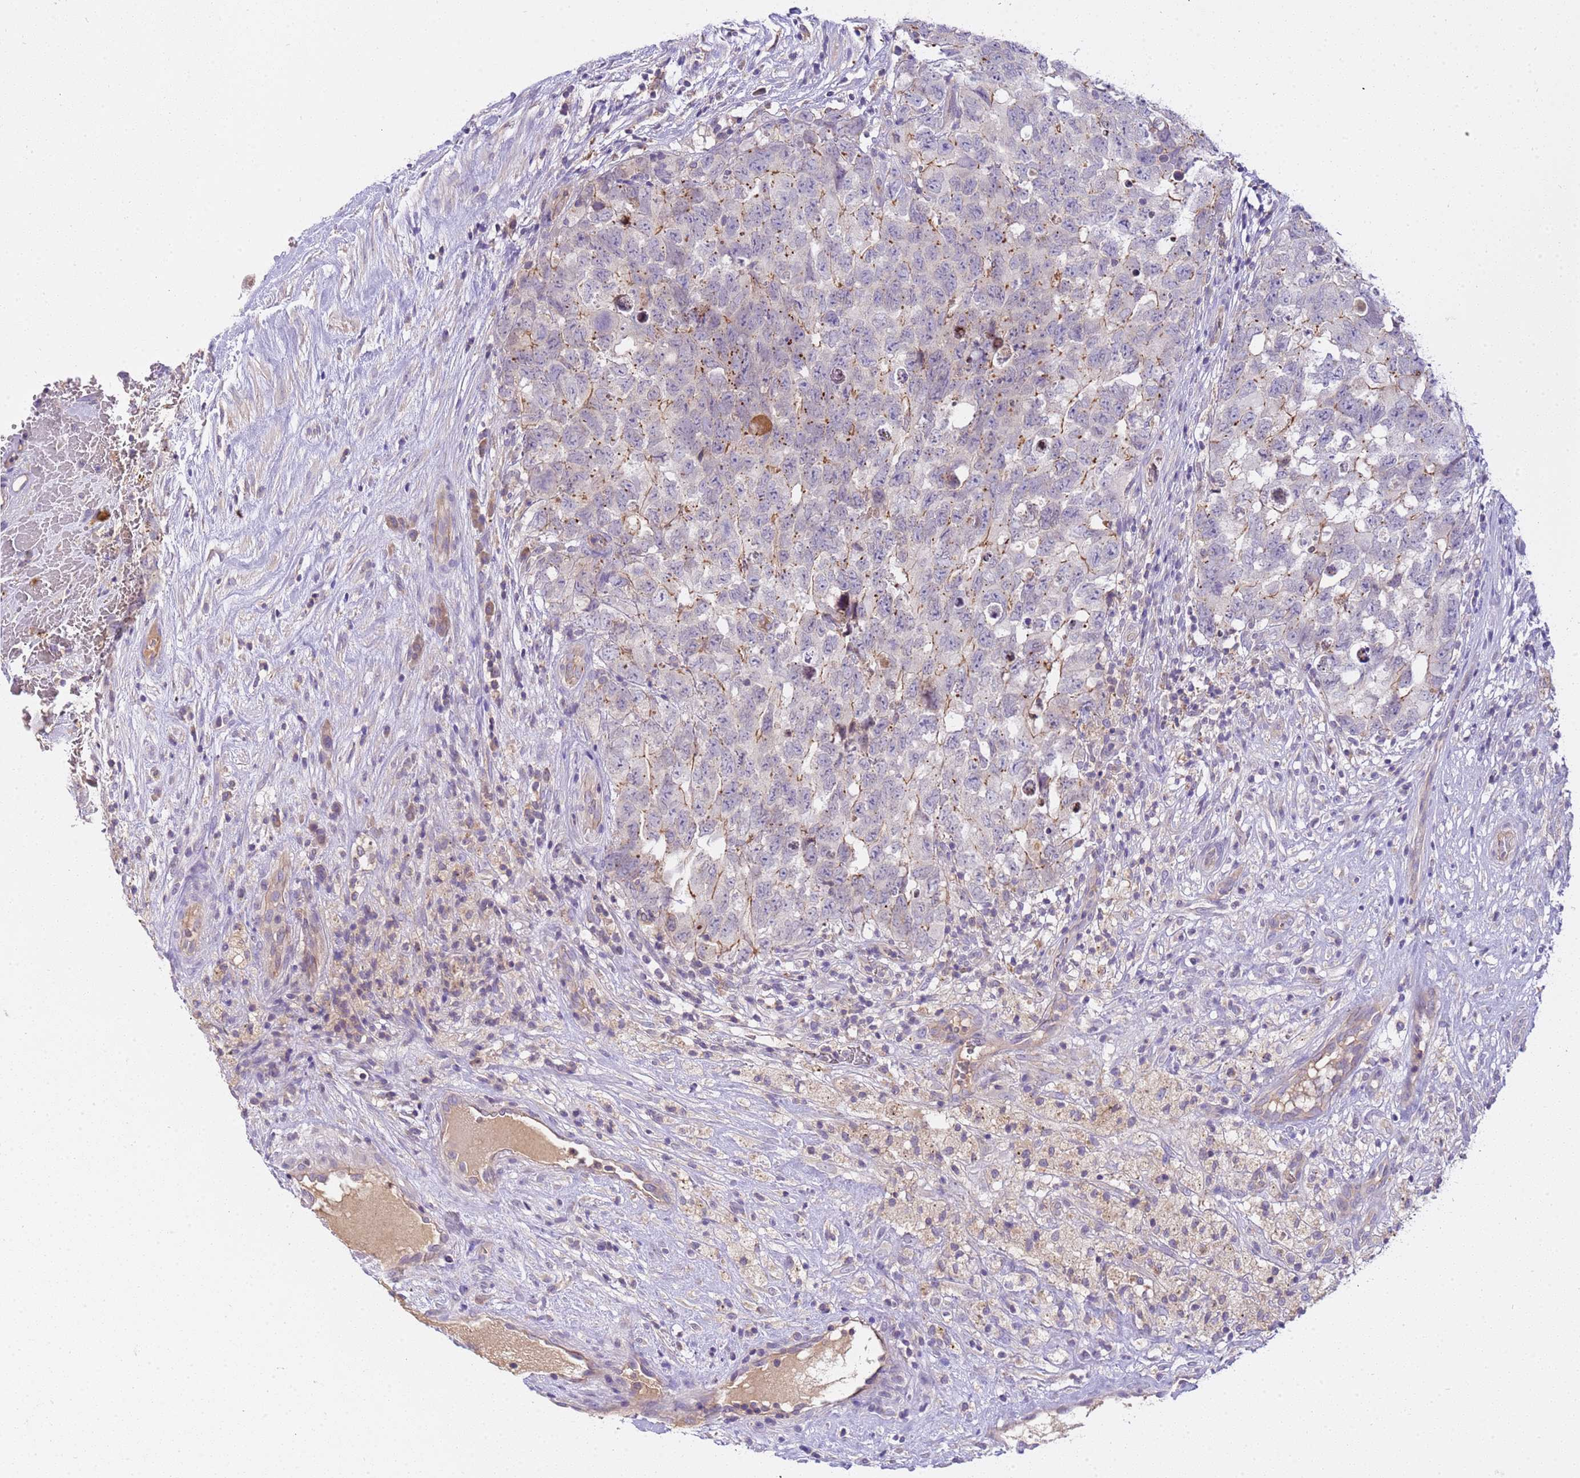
{"staining": {"intensity": "weak", "quantity": "<25%", "location": "cytoplasmic/membranous"}, "tissue": "testis cancer", "cell_type": "Tumor cells", "image_type": "cancer", "snomed": [{"axis": "morphology", "description": "Seminoma, NOS"}, {"axis": "morphology", "description": "Carcinoma, Embryonal, NOS"}, {"axis": "topography", "description": "Testis"}], "caption": "This is an immunohistochemistry histopathology image of human testis cancer. There is no positivity in tumor cells.", "gene": "PLCXD3", "patient": {"sex": "male", "age": 29}}